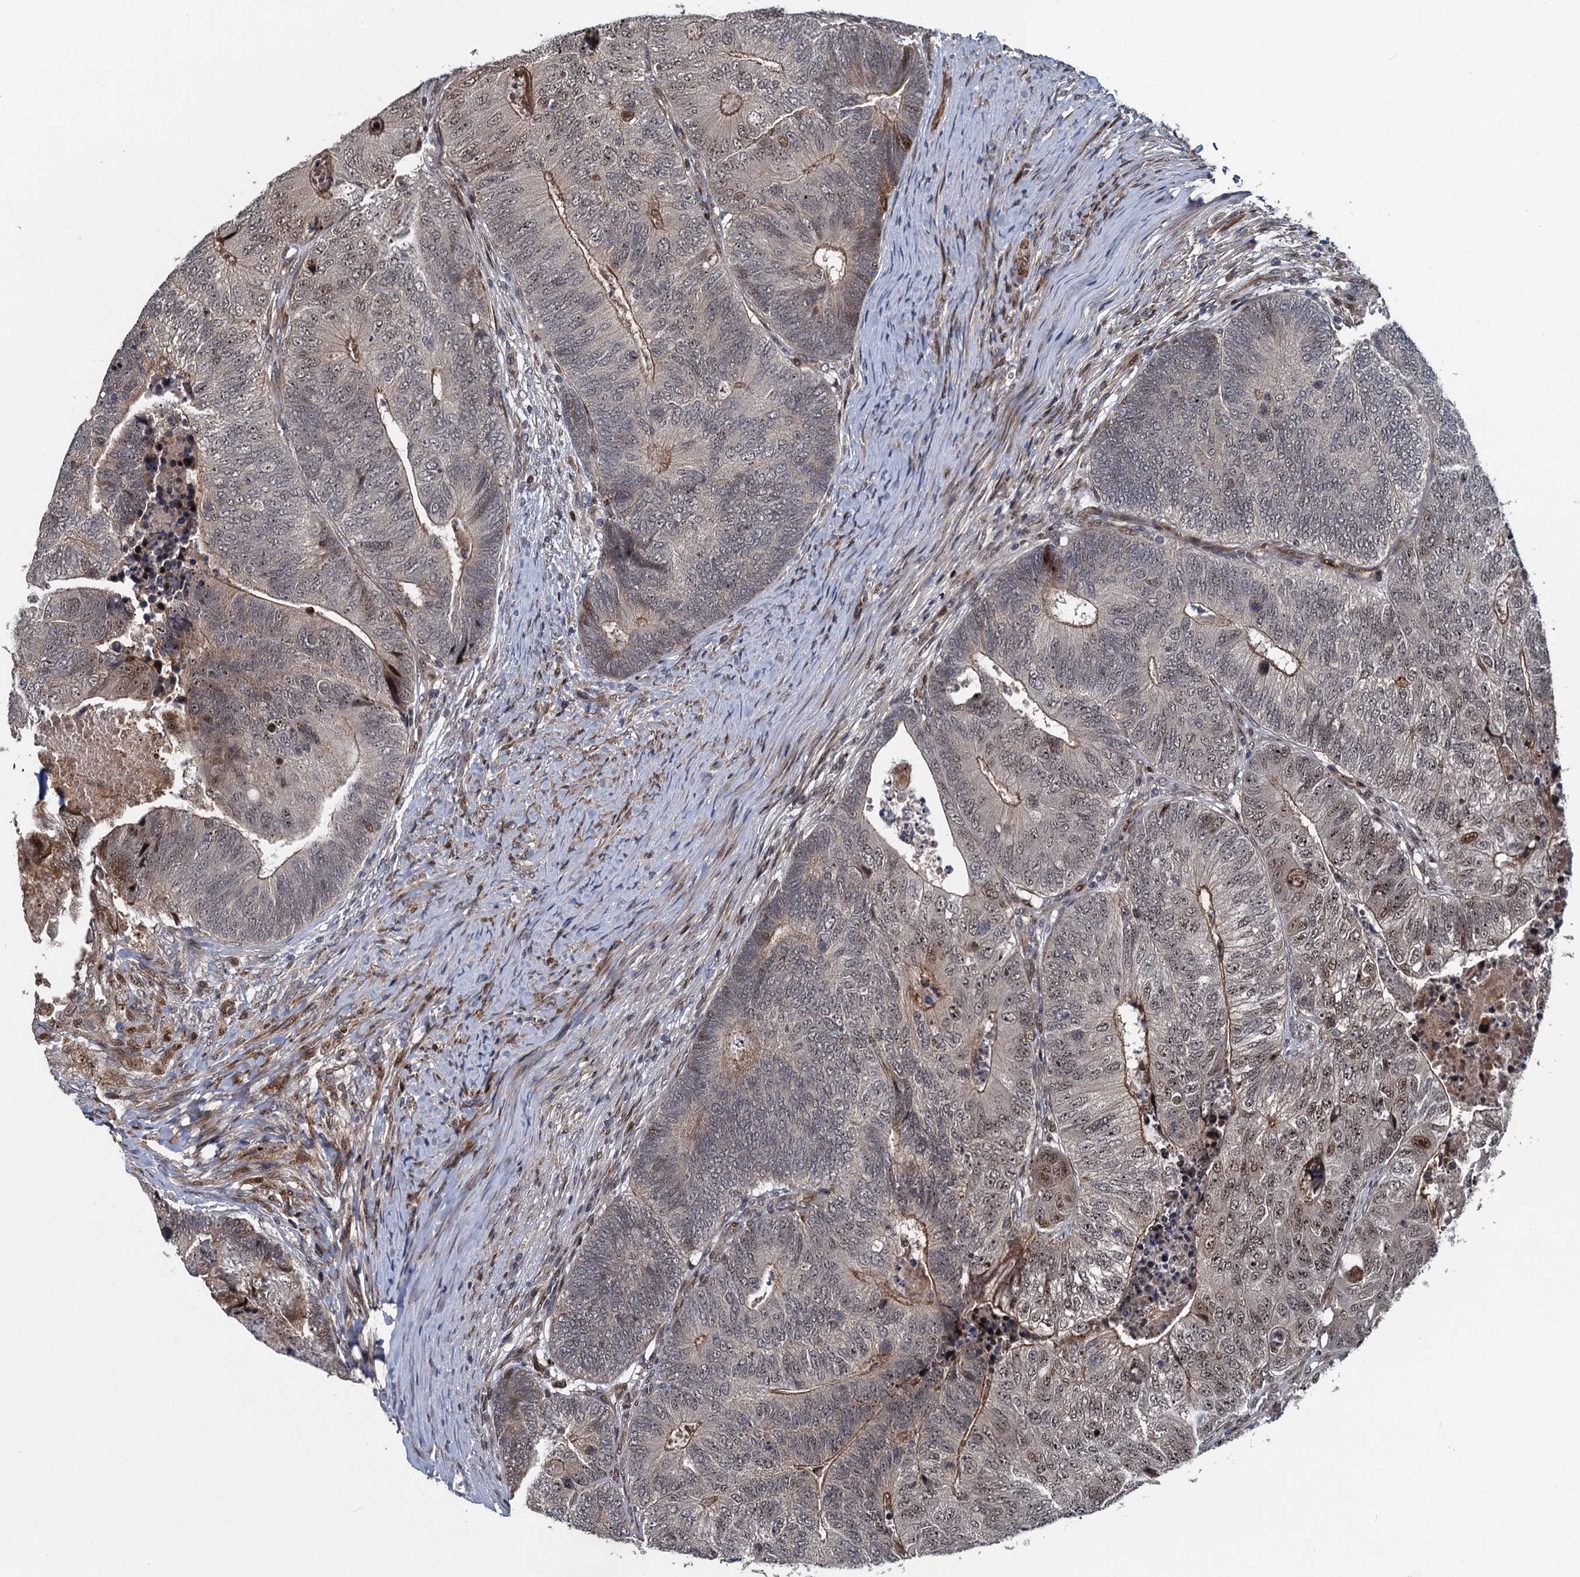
{"staining": {"intensity": "moderate", "quantity": "<25%", "location": "cytoplasmic/membranous"}, "tissue": "colorectal cancer", "cell_type": "Tumor cells", "image_type": "cancer", "snomed": [{"axis": "morphology", "description": "Adenocarcinoma, NOS"}, {"axis": "topography", "description": "Colon"}], "caption": "IHC photomicrograph of neoplastic tissue: human adenocarcinoma (colorectal) stained using immunohistochemistry (IHC) exhibits low levels of moderate protein expression localized specifically in the cytoplasmic/membranous of tumor cells, appearing as a cytoplasmic/membranous brown color.", "gene": "ATOSA", "patient": {"sex": "female", "age": 67}}